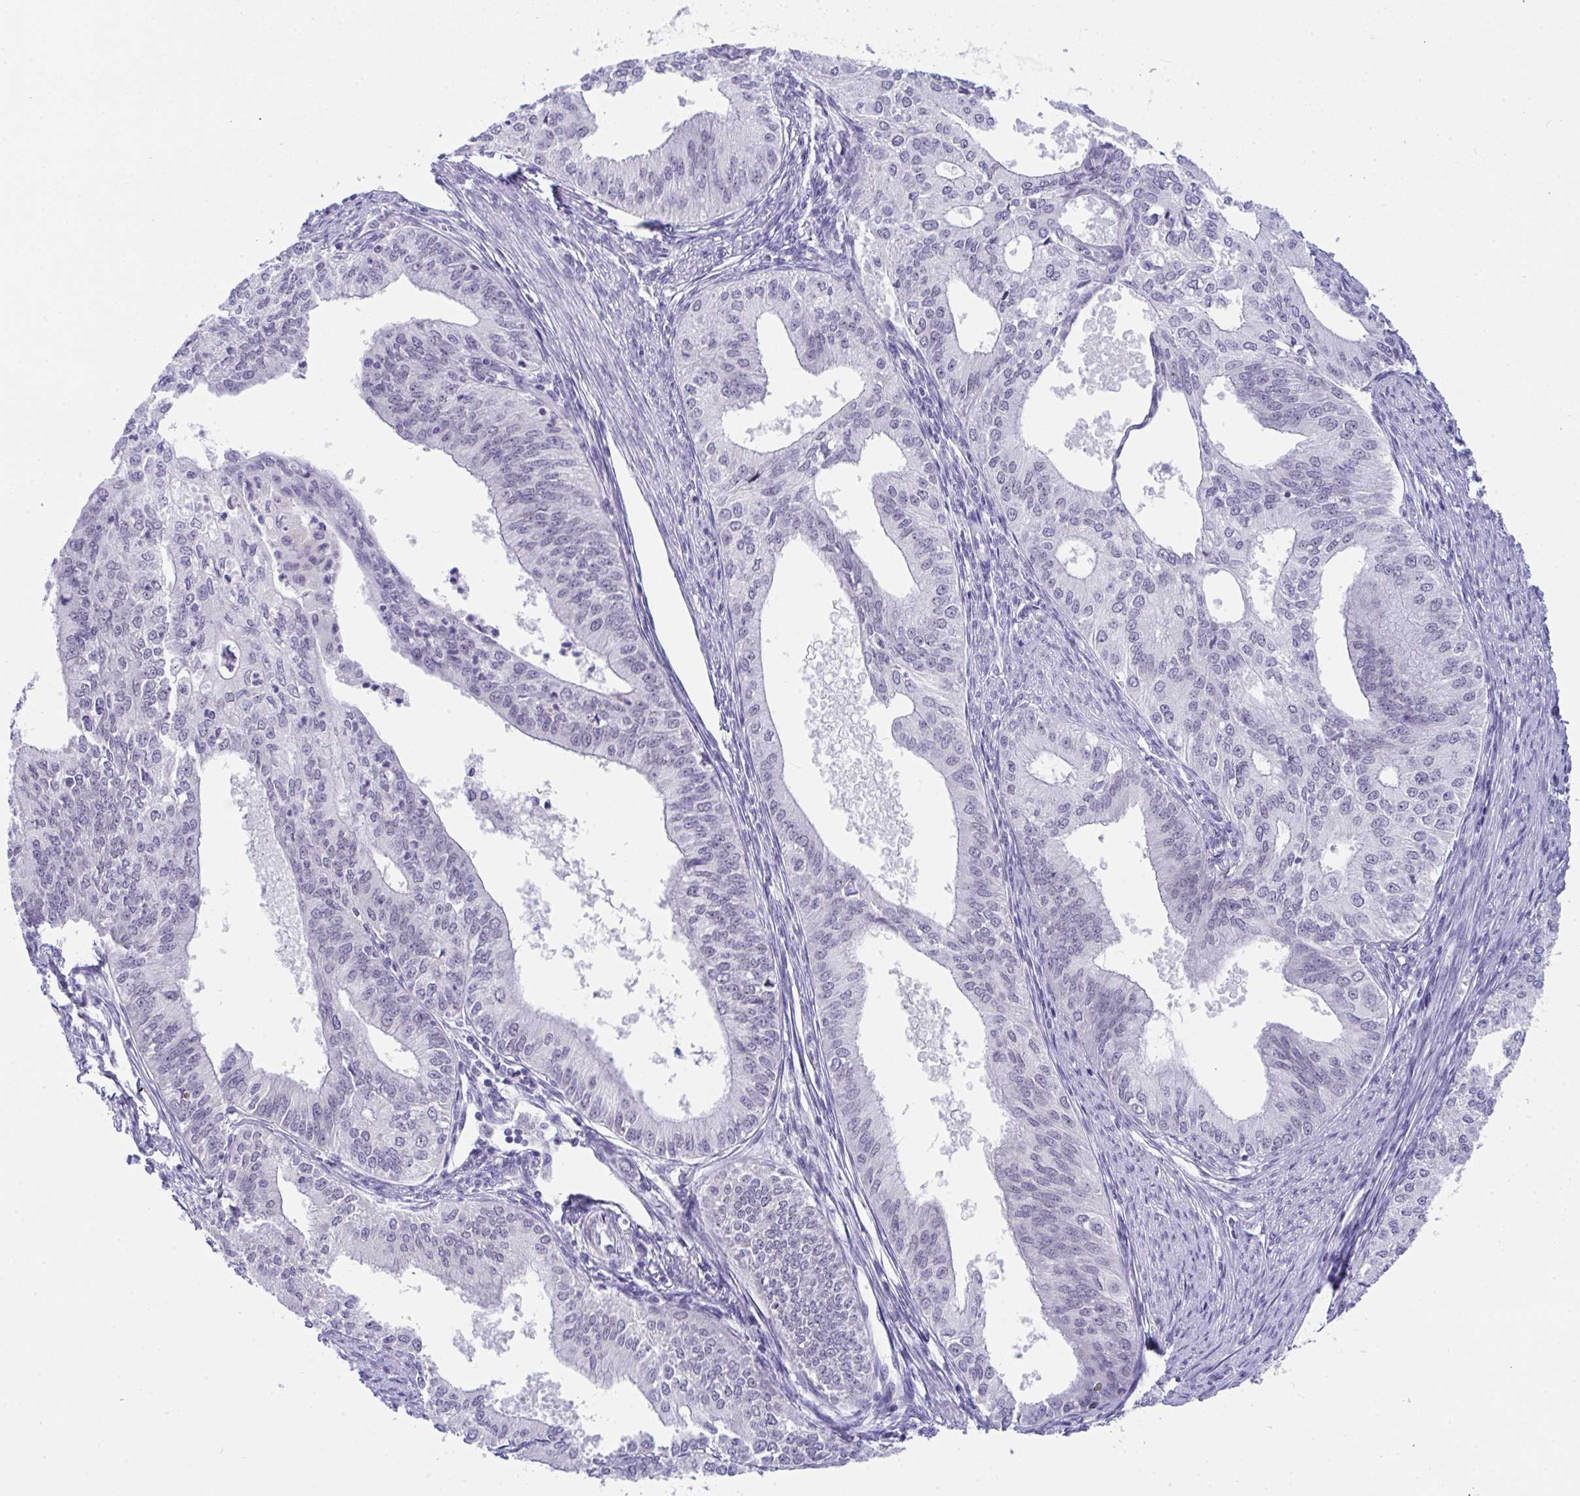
{"staining": {"intensity": "negative", "quantity": "none", "location": "none"}, "tissue": "endometrial cancer", "cell_type": "Tumor cells", "image_type": "cancer", "snomed": [{"axis": "morphology", "description": "Adenocarcinoma, NOS"}, {"axis": "topography", "description": "Endometrium"}], "caption": "Immunohistochemical staining of endometrial cancer shows no significant expression in tumor cells.", "gene": "CDK13", "patient": {"sex": "female", "age": 50}}